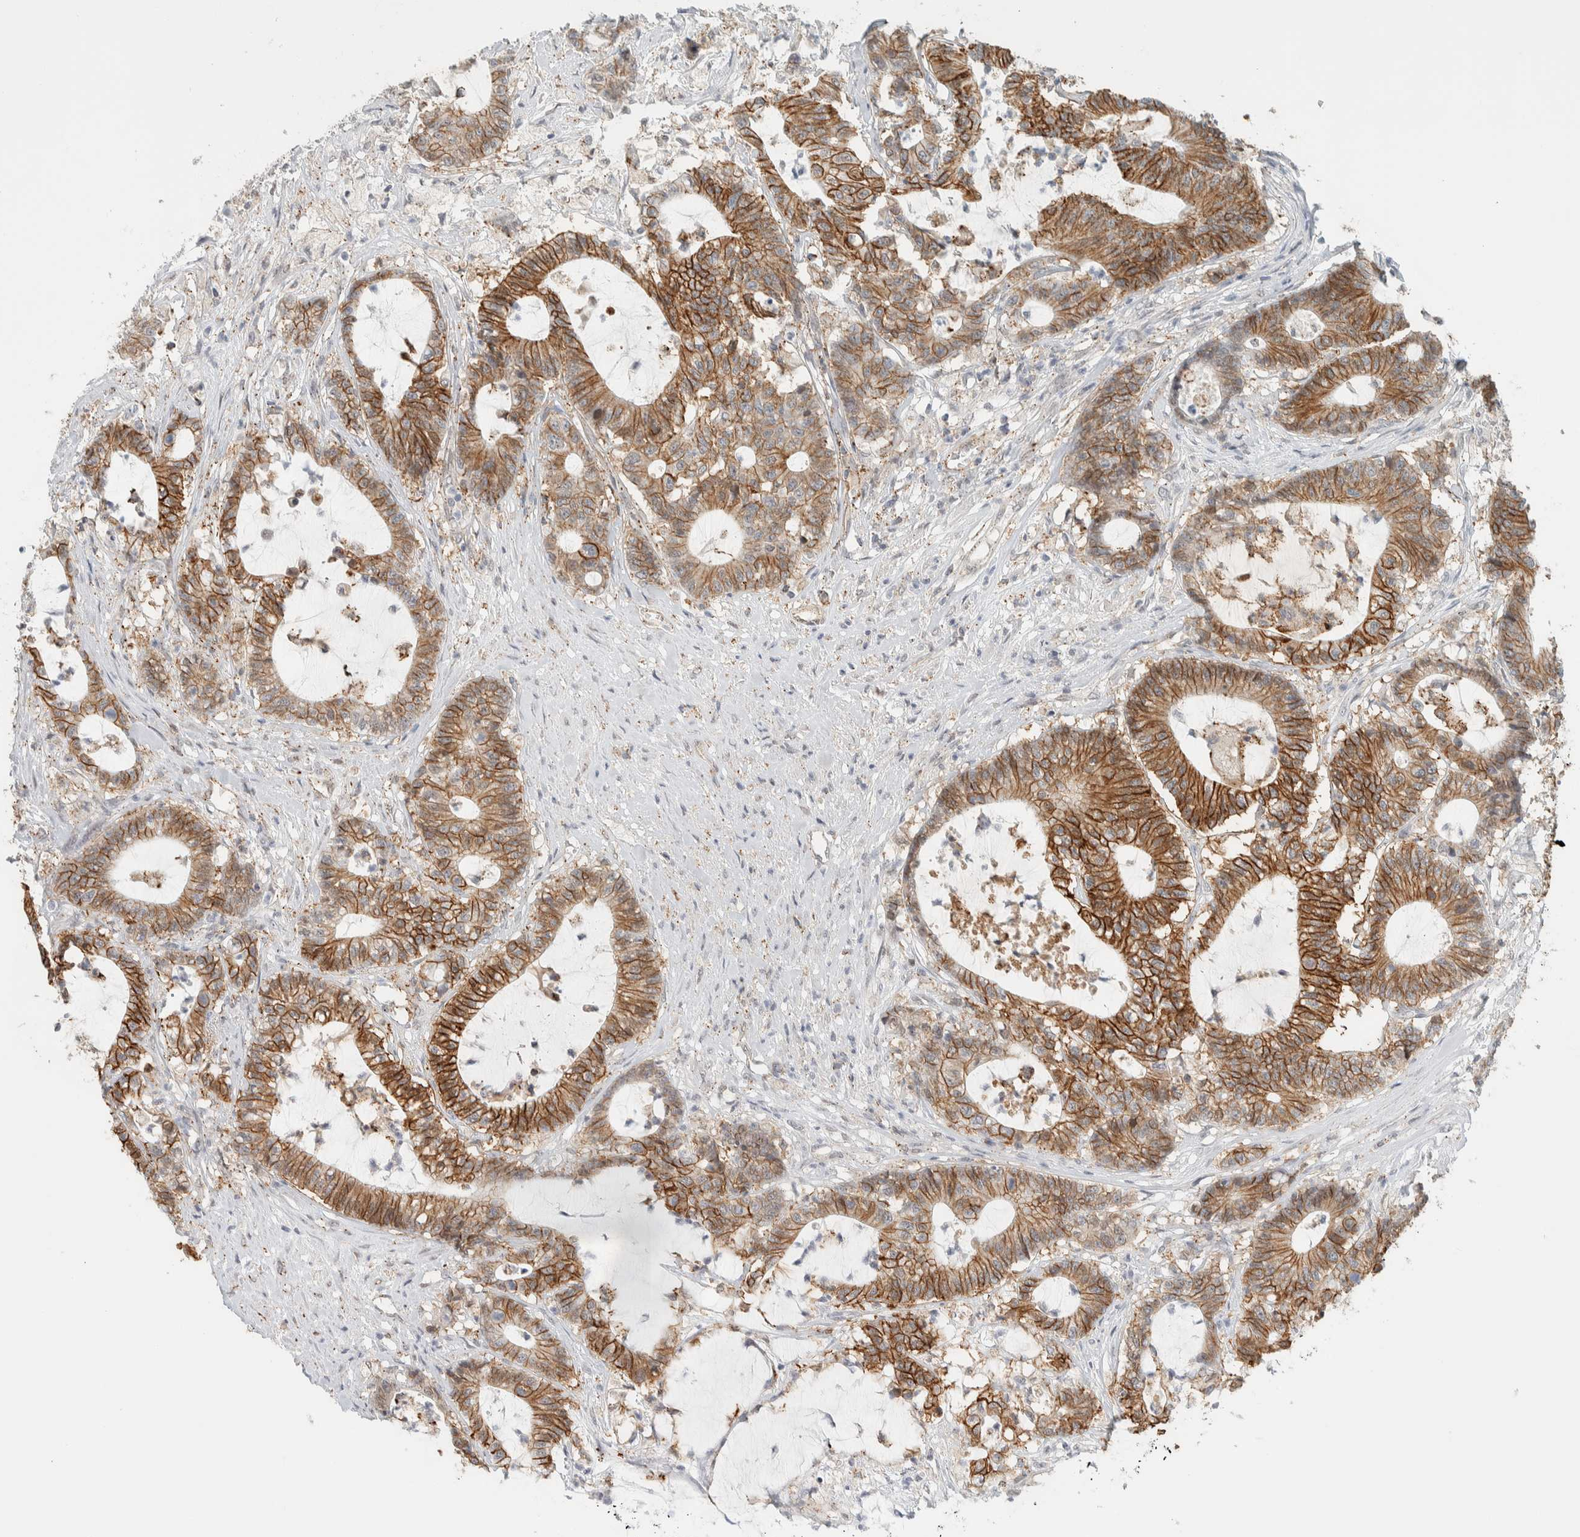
{"staining": {"intensity": "moderate", "quantity": ">75%", "location": "cytoplasmic/membranous"}, "tissue": "colorectal cancer", "cell_type": "Tumor cells", "image_type": "cancer", "snomed": [{"axis": "morphology", "description": "Adenocarcinoma, NOS"}, {"axis": "topography", "description": "Colon"}], "caption": "Tumor cells show medium levels of moderate cytoplasmic/membranous staining in approximately >75% of cells in adenocarcinoma (colorectal).", "gene": "CDH17", "patient": {"sex": "female", "age": 84}}